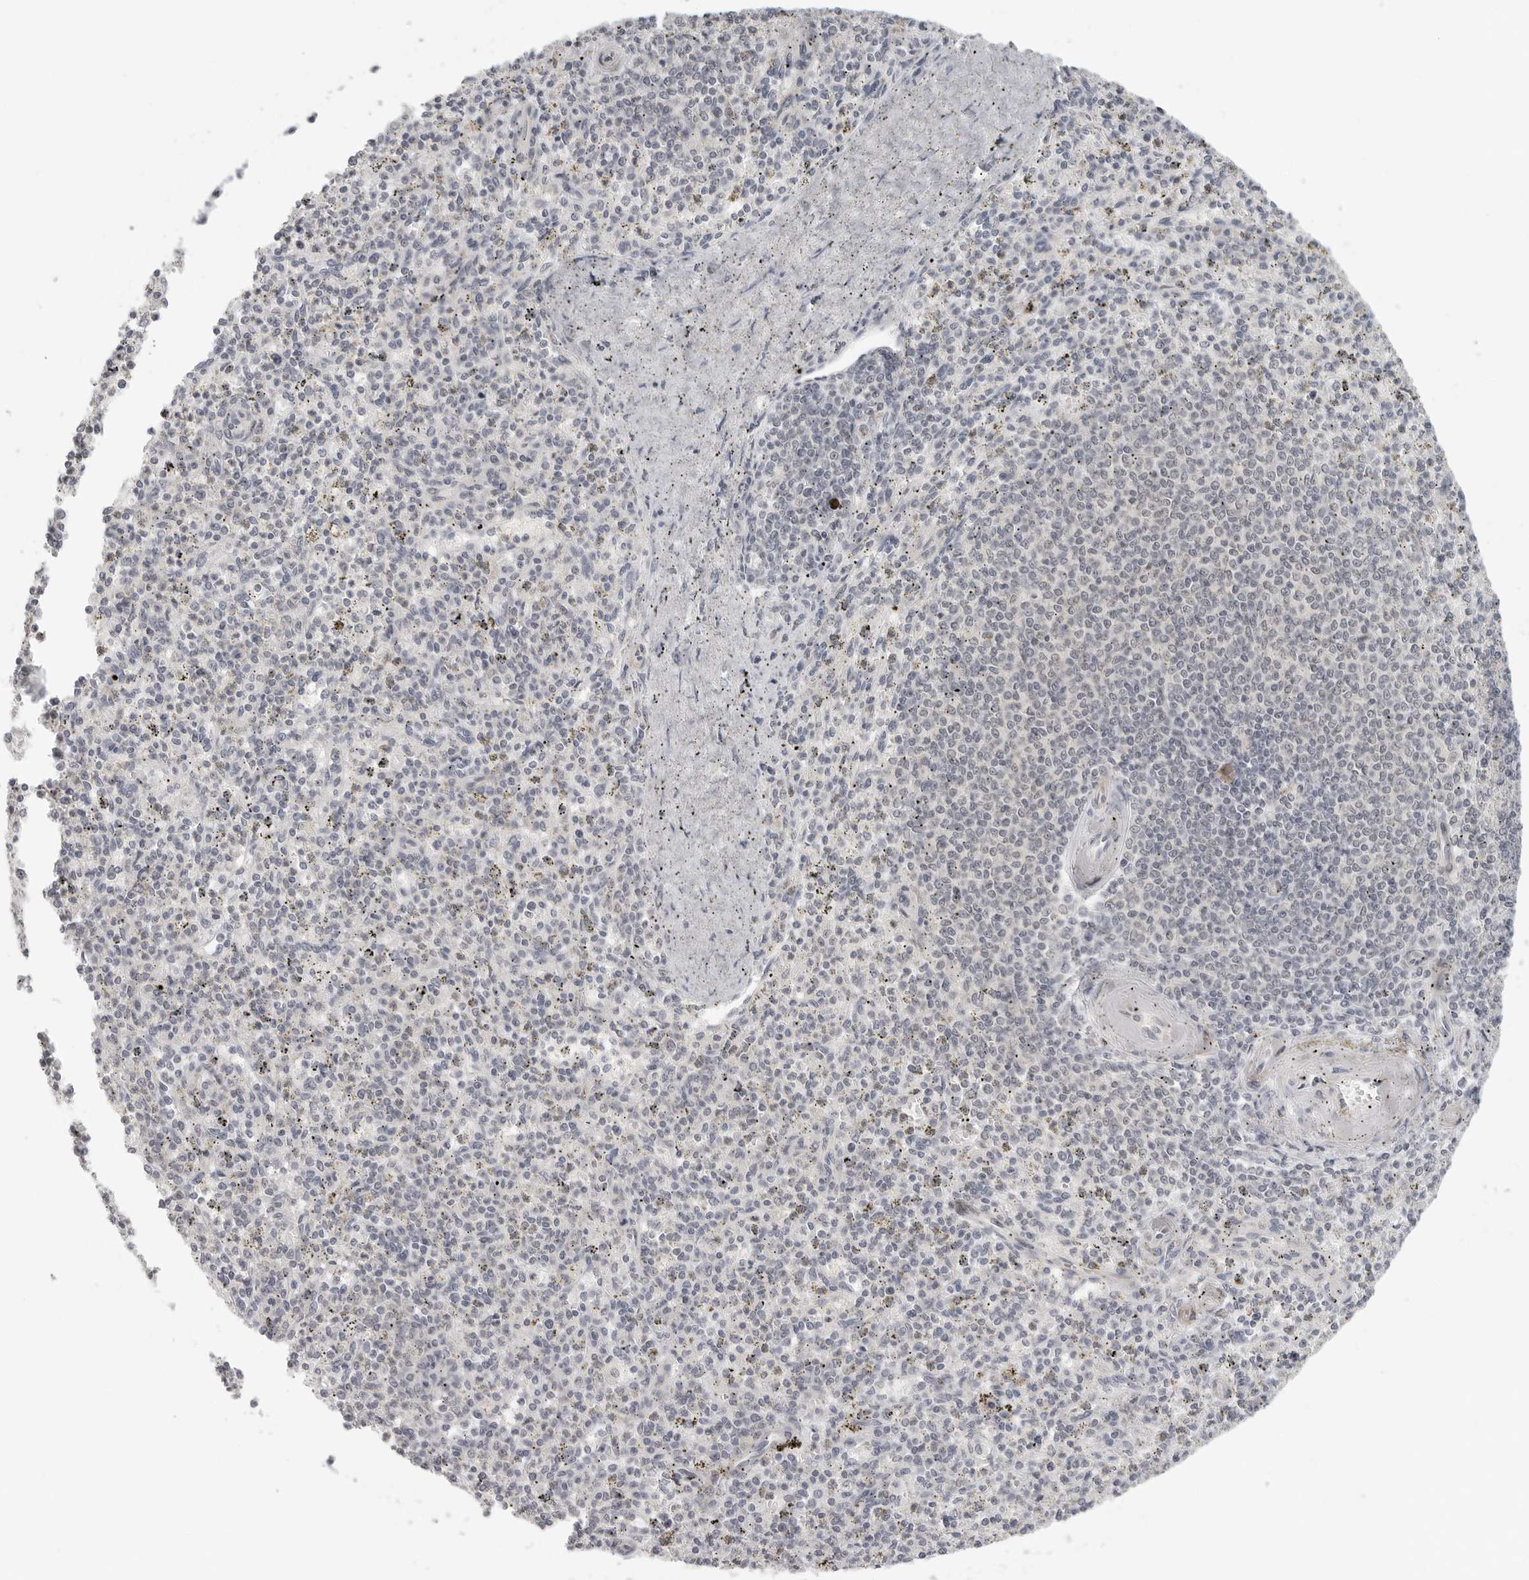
{"staining": {"intensity": "negative", "quantity": "none", "location": "none"}, "tissue": "spleen", "cell_type": "Cells in red pulp", "image_type": "normal", "snomed": [{"axis": "morphology", "description": "Normal tissue, NOS"}, {"axis": "topography", "description": "Spleen"}], "caption": "This image is of normal spleen stained with immunohistochemistry to label a protein in brown with the nuclei are counter-stained blue. There is no staining in cells in red pulp.", "gene": "TUT4", "patient": {"sex": "male", "age": 72}}